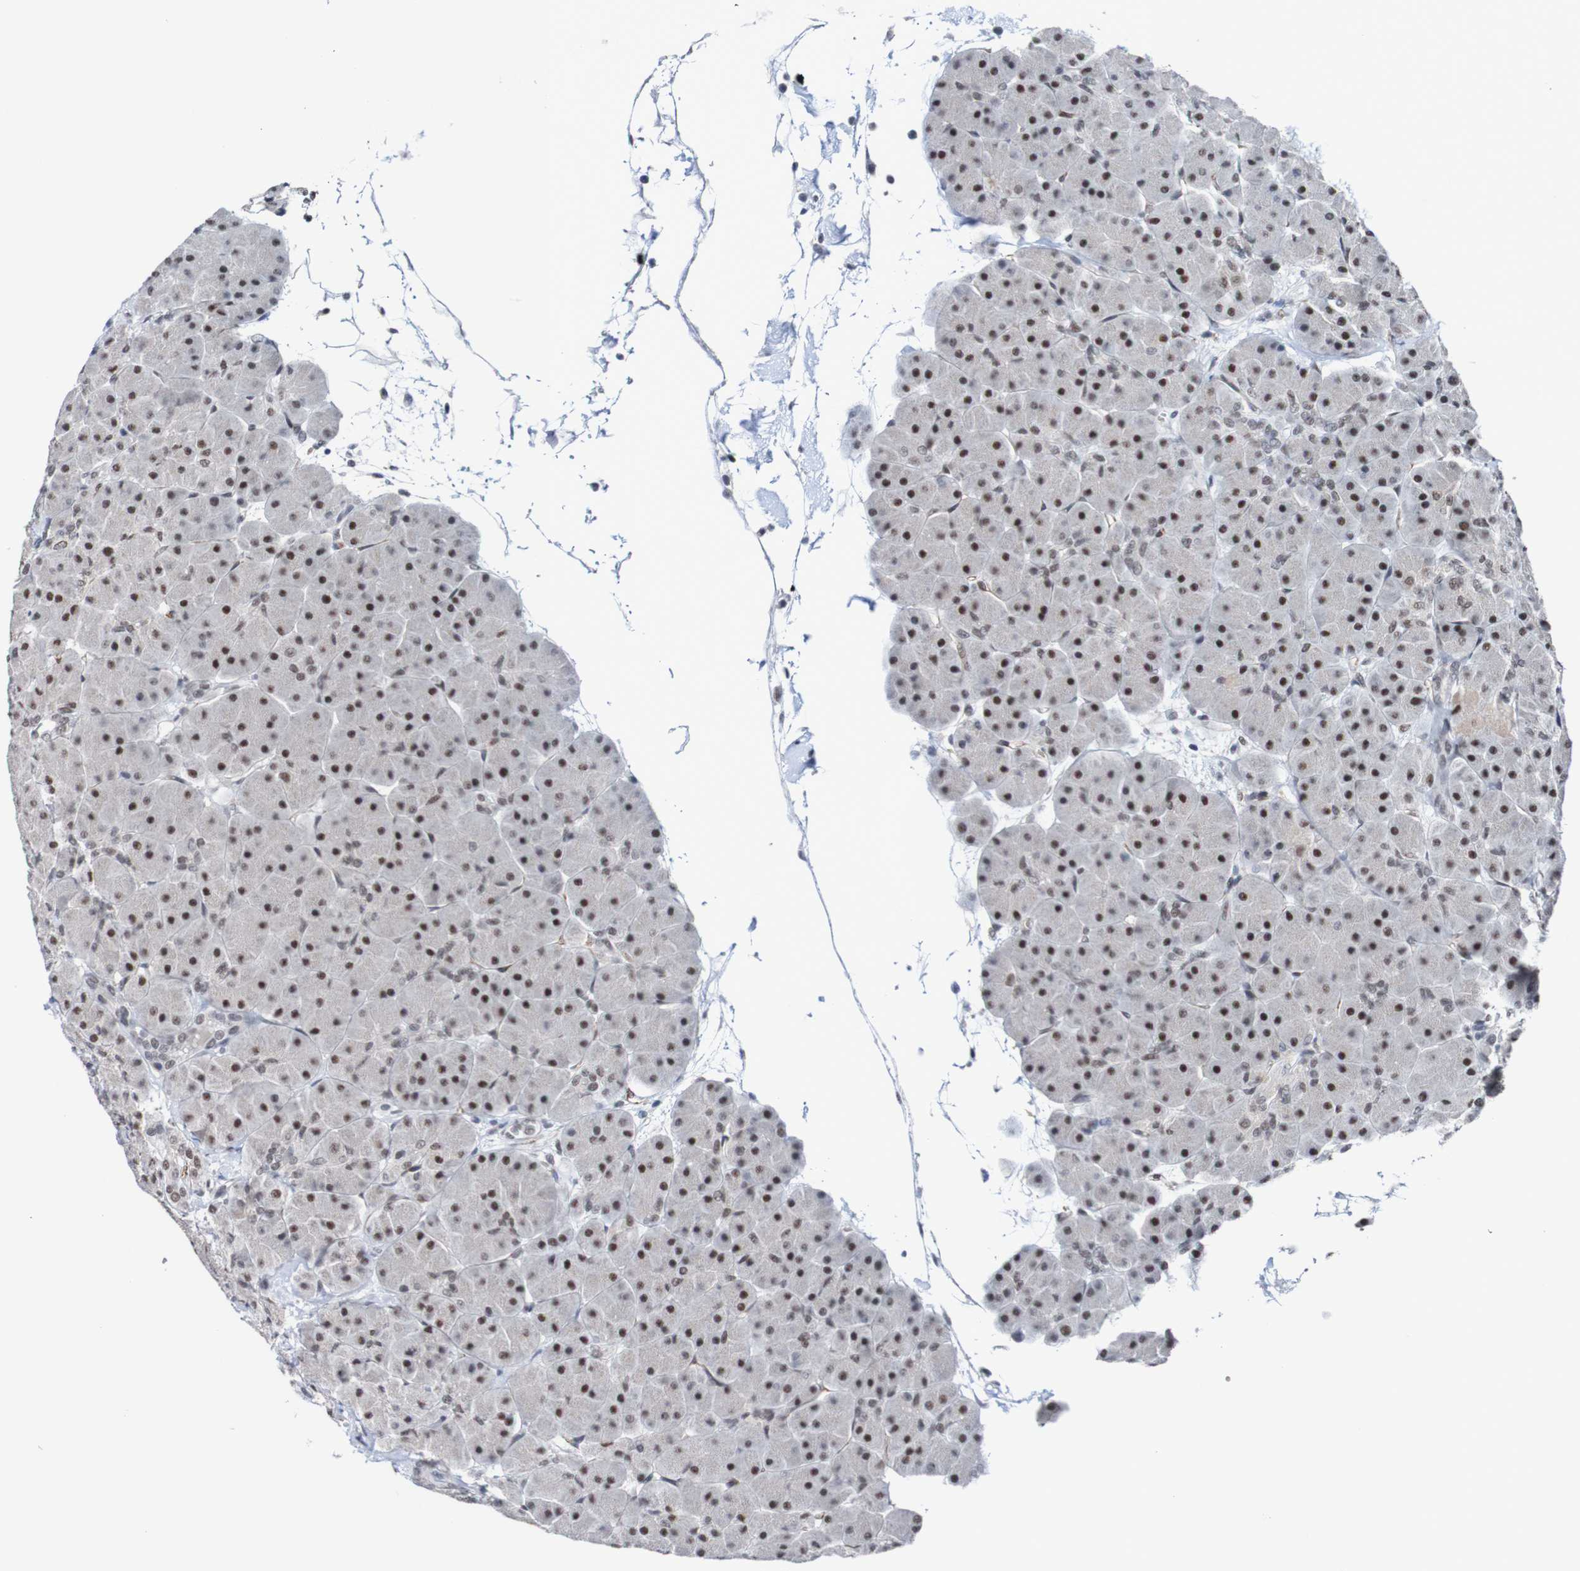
{"staining": {"intensity": "moderate", "quantity": "25%-75%", "location": "nuclear"}, "tissue": "pancreas", "cell_type": "Exocrine glandular cells", "image_type": "normal", "snomed": [{"axis": "morphology", "description": "Normal tissue, NOS"}, {"axis": "topography", "description": "Pancreas"}], "caption": "IHC (DAB) staining of benign pancreas demonstrates moderate nuclear protein positivity in about 25%-75% of exocrine glandular cells. (Brightfield microscopy of DAB IHC at high magnification).", "gene": "CDC5L", "patient": {"sex": "male", "age": 66}}